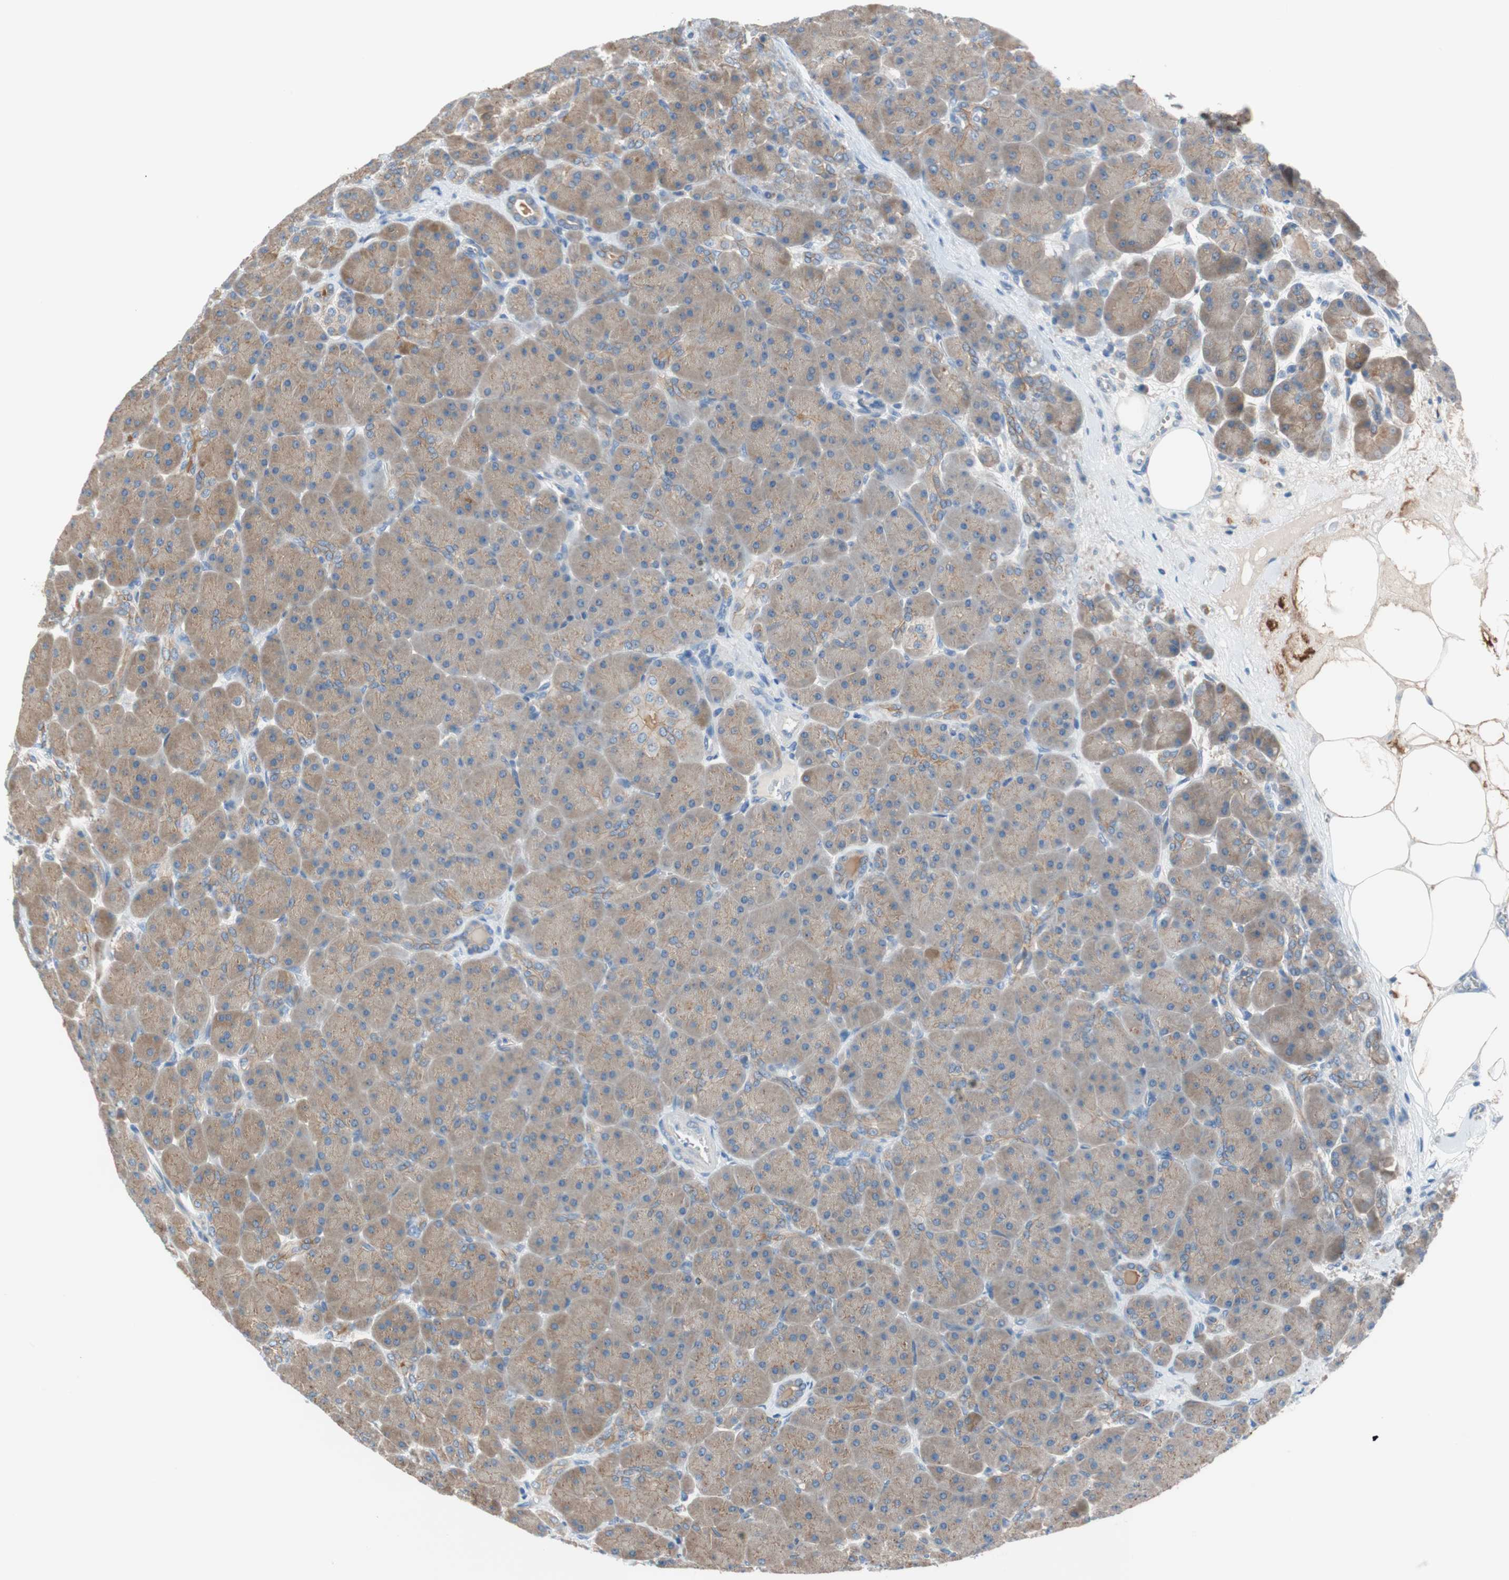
{"staining": {"intensity": "moderate", "quantity": ">75%", "location": "cytoplasmic/membranous"}, "tissue": "pancreas", "cell_type": "Exocrine glandular cells", "image_type": "normal", "snomed": [{"axis": "morphology", "description": "Normal tissue, NOS"}, {"axis": "topography", "description": "Pancreas"}], "caption": "Immunohistochemistry (IHC) staining of unremarkable pancreas, which exhibits medium levels of moderate cytoplasmic/membranous positivity in approximately >75% of exocrine glandular cells indicating moderate cytoplasmic/membranous protein expression. The staining was performed using DAB (3,3'-diaminobenzidine) (brown) for protein detection and nuclei were counterstained in hematoxylin (blue).", "gene": "GLUL", "patient": {"sex": "male", "age": 66}}